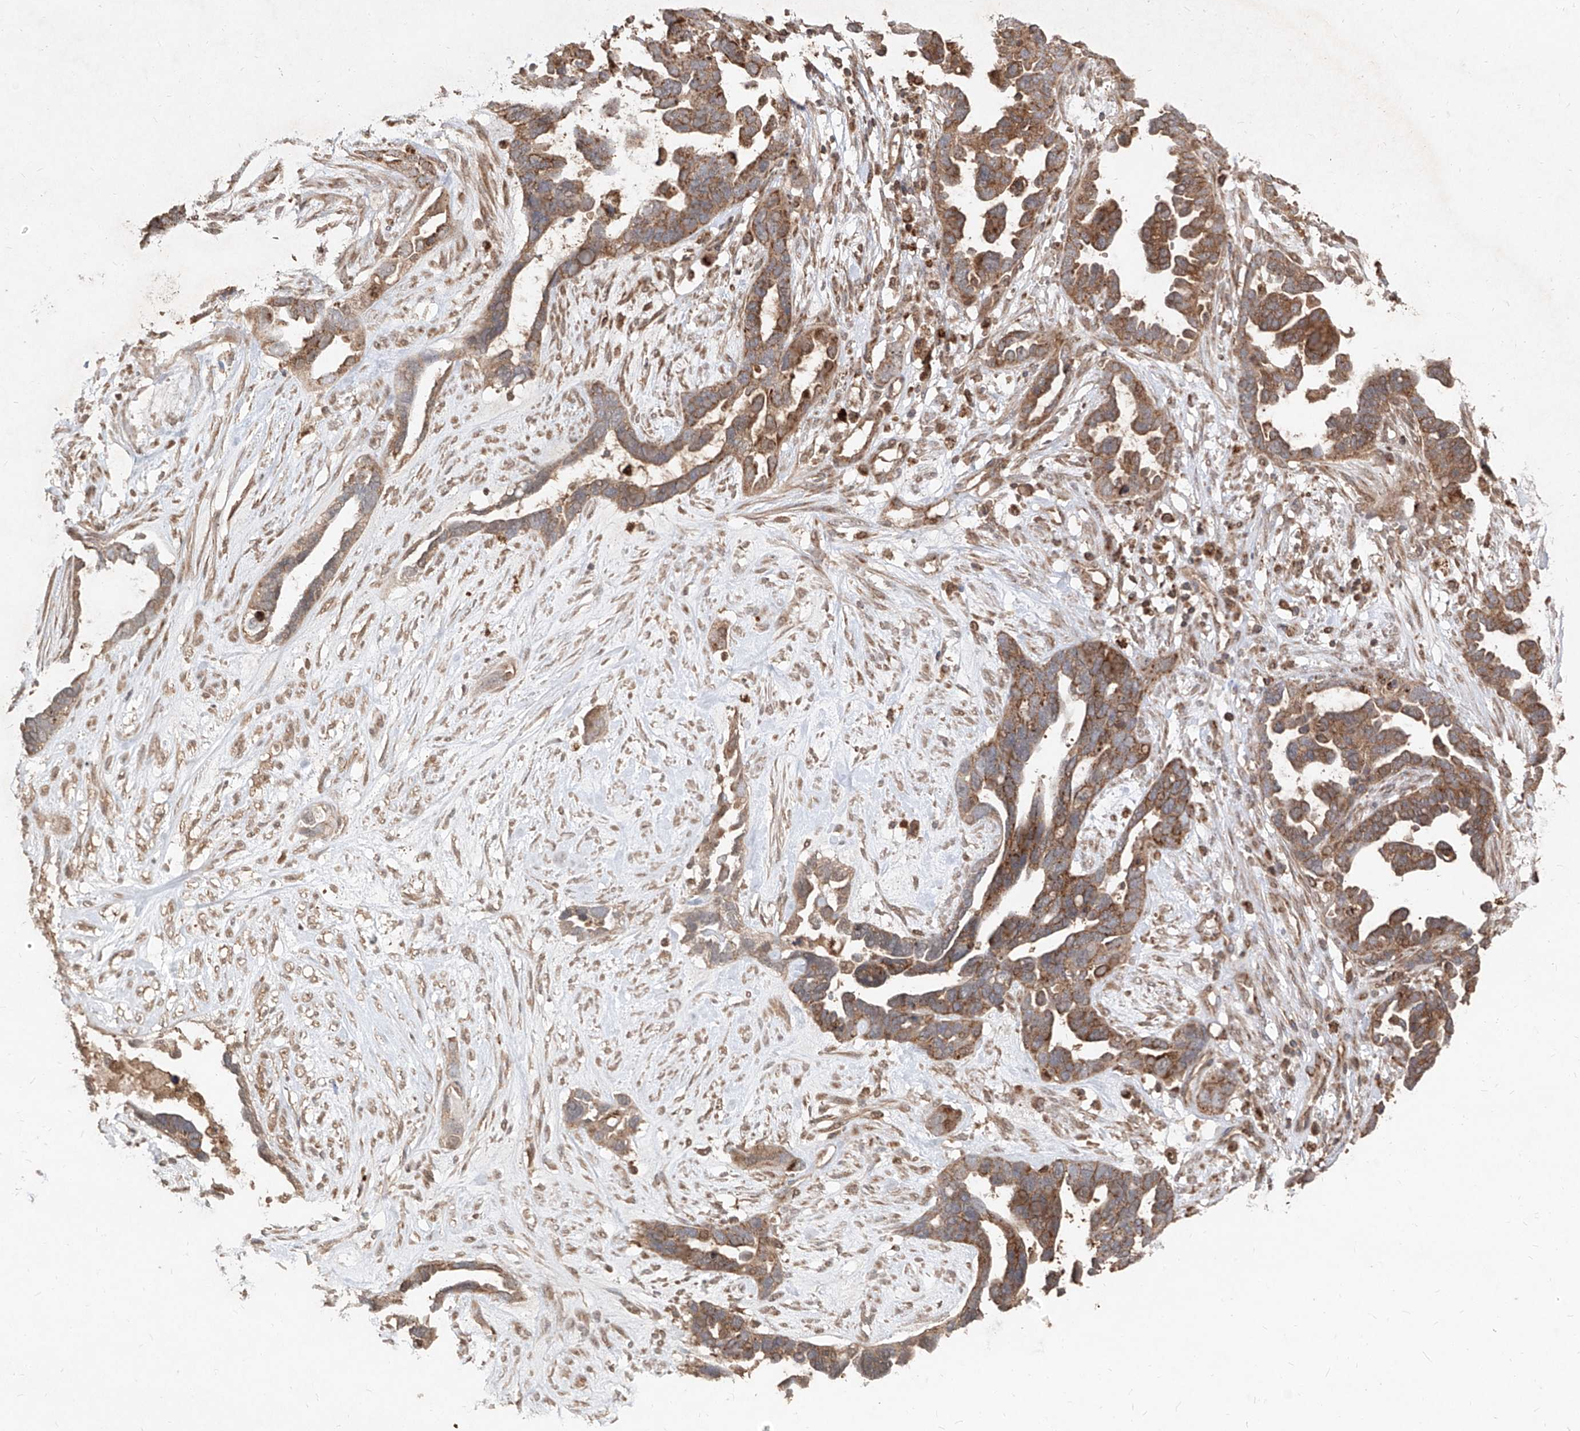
{"staining": {"intensity": "moderate", "quantity": ">75%", "location": "cytoplasmic/membranous"}, "tissue": "ovarian cancer", "cell_type": "Tumor cells", "image_type": "cancer", "snomed": [{"axis": "morphology", "description": "Cystadenocarcinoma, serous, NOS"}, {"axis": "topography", "description": "Ovary"}], "caption": "A medium amount of moderate cytoplasmic/membranous expression is present in approximately >75% of tumor cells in ovarian serous cystadenocarcinoma tissue.", "gene": "AIM2", "patient": {"sex": "female", "age": 54}}